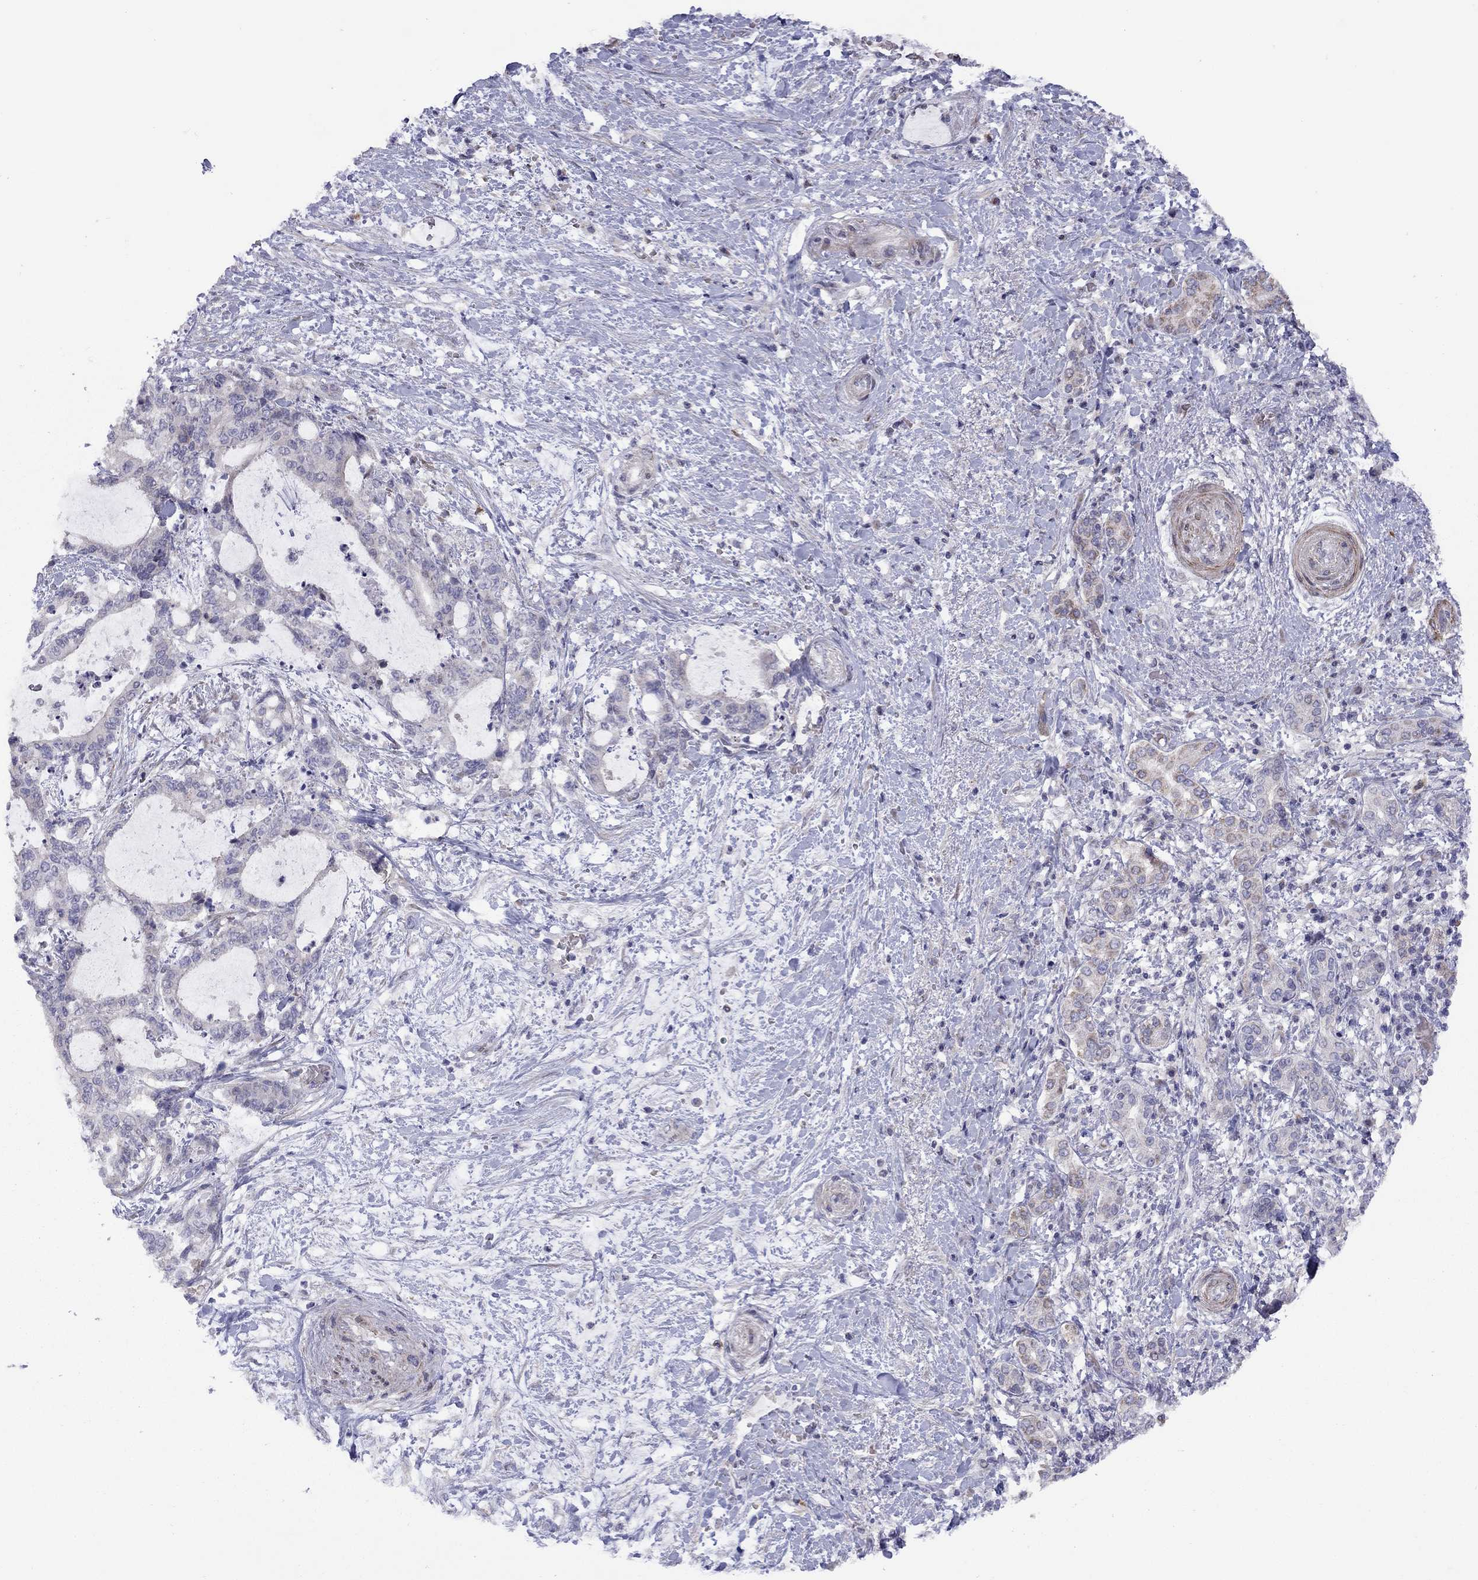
{"staining": {"intensity": "strong", "quantity": "<25%", "location": "cytoplasmic/membranous"}, "tissue": "liver cancer", "cell_type": "Tumor cells", "image_type": "cancer", "snomed": [{"axis": "morphology", "description": "Normal tissue, NOS"}, {"axis": "morphology", "description": "Cholangiocarcinoma"}, {"axis": "topography", "description": "Liver"}, {"axis": "topography", "description": "Peripheral nerve tissue"}], "caption": "Immunohistochemical staining of human cholangiocarcinoma (liver) displays medium levels of strong cytoplasmic/membranous protein expression in approximately <25% of tumor cells. (Stains: DAB in brown, nuclei in blue, Microscopy: brightfield microscopy at high magnification).", "gene": "SYTL2", "patient": {"sex": "female", "age": 73}}